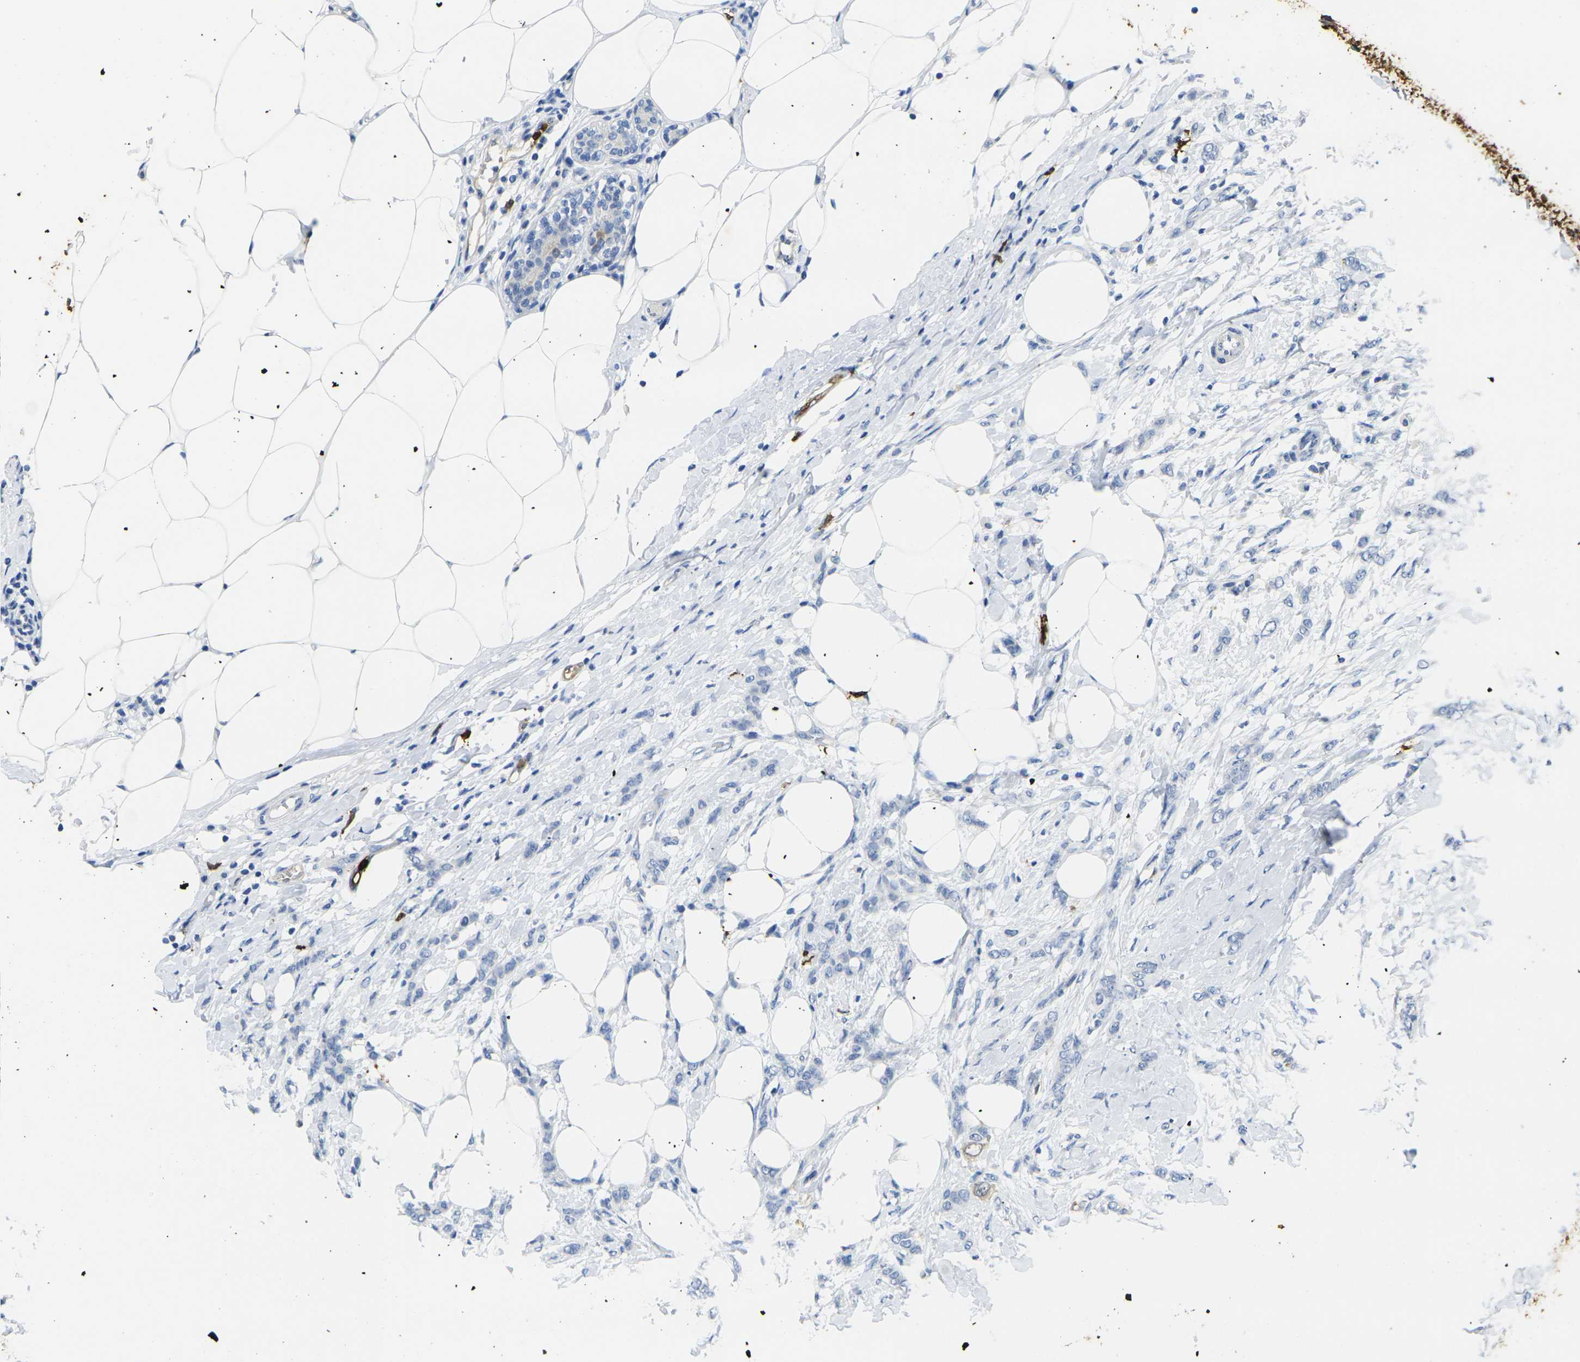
{"staining": {"intensity": "negative", "quantity": "none", "location": "none"}, "tissue": "breast cancer", "cell_type": "Tumor cells", "image_type": "cancer", "snomed": [{"axis": "morphology", "description": "Lobular carcinoma, in situ"}, {"axis": "morphology", "description": "Lobular carcinoma"}, {"axis": "topography", "description": "Breast"}], "caption": "Immunohistochemistry of breast cancer (lobular carcinoma in situ) demonstrates no expression in tumor cells.", "gene": "S100A9", "patient": {"sex": "female", "age": 41}}